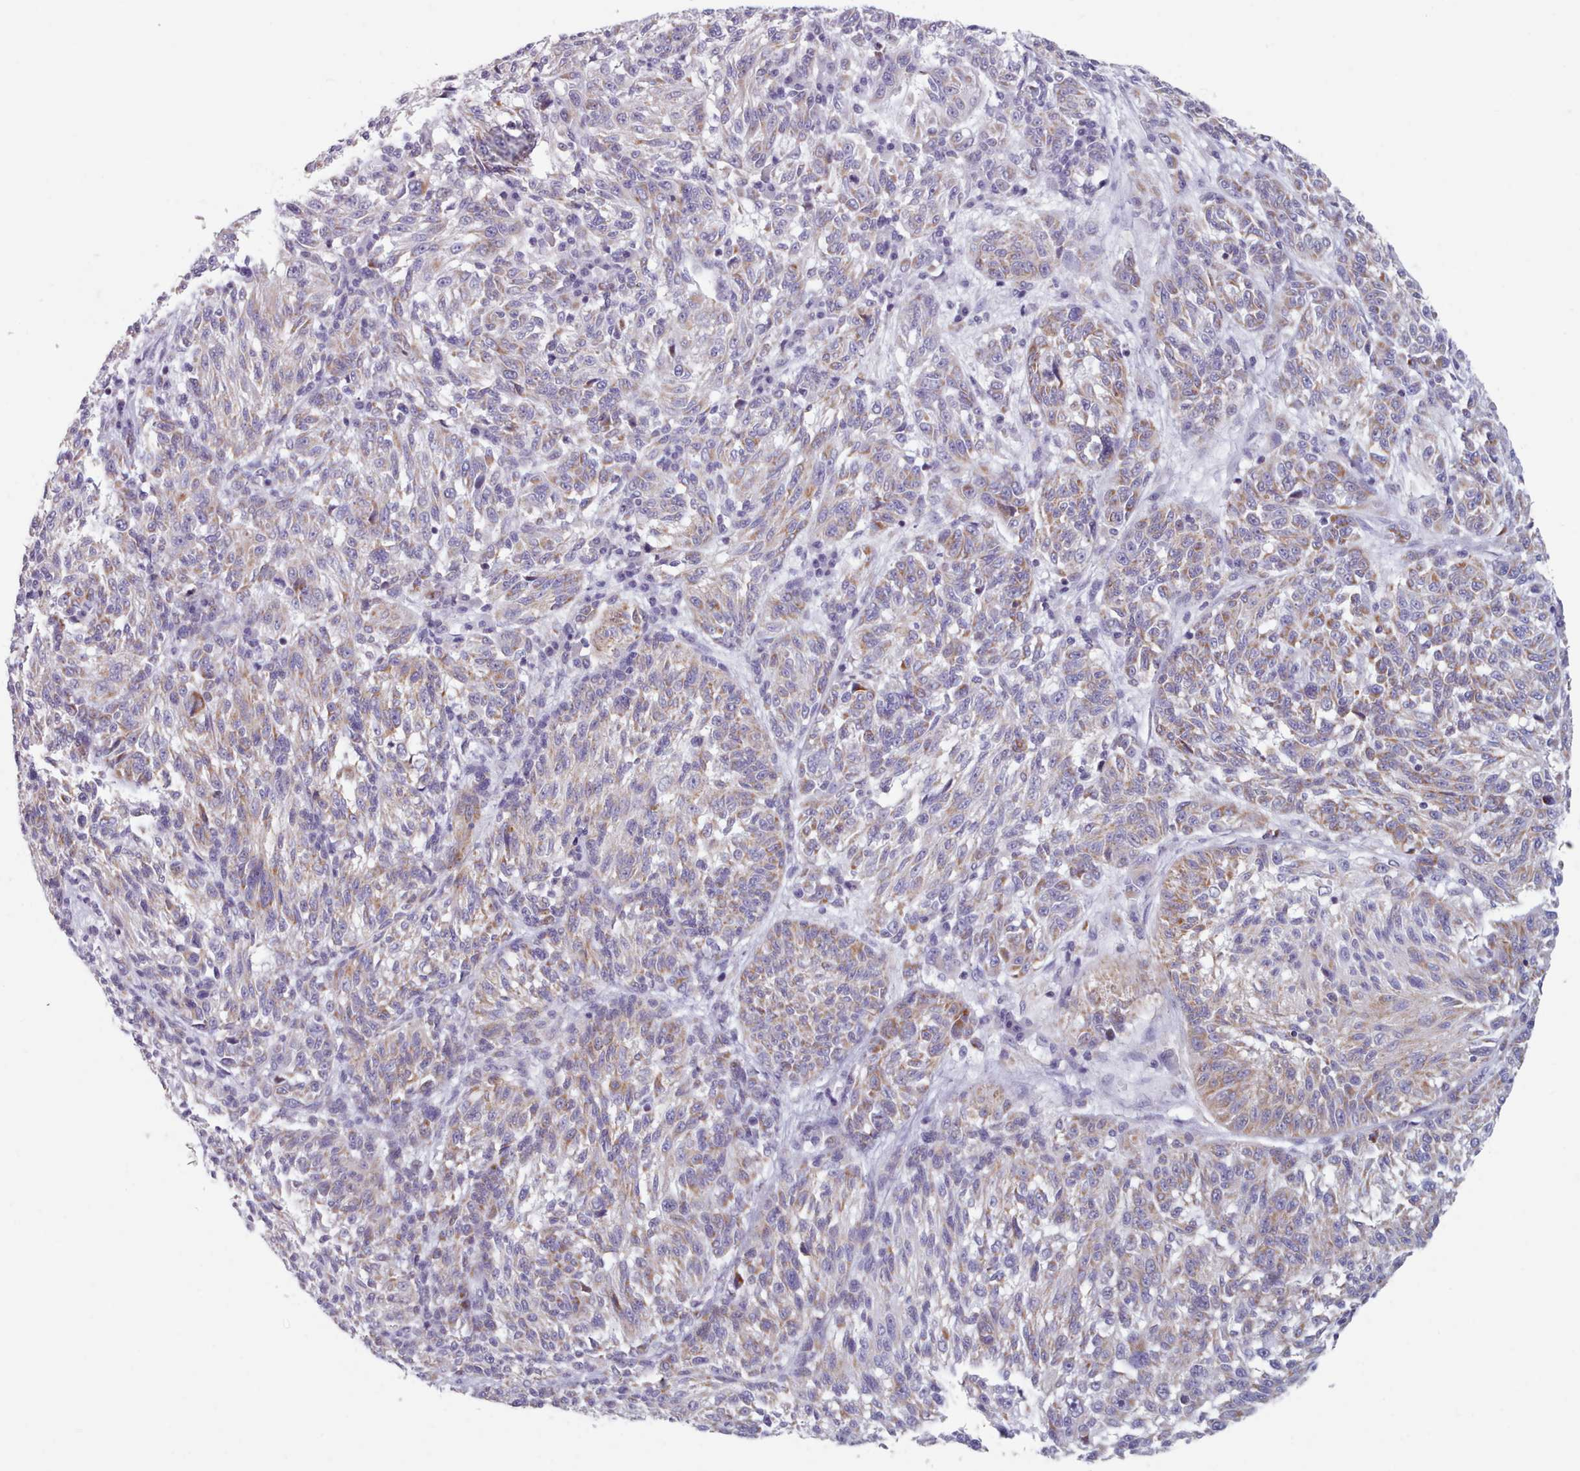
{"staining": {"intensity": "moderate", "quantity": "25%-75%", "location": "cytoplasmic/membranous"}, "tissue": "melanoma", "cell_type": "Tumor cells", "image_type": "cancer", "snomed": [{"axis": "morphology", "description": "Malignant melanoma, NOS"}, {"axis": "topography", "description": "Skin"}], "caption": "Immunohistochemical staining of melanoma demonstrates medium levels of moderate cytoplasmic/membranous protein positivity in approximately 25%-75% of tumor cells. The staining was performed using DAB, with brown indicating positive protein expression. Nuclei are stained blue with hematoxylin.", "gene": "FAM170B", "patient": {"sex": "male", "age": 53}}